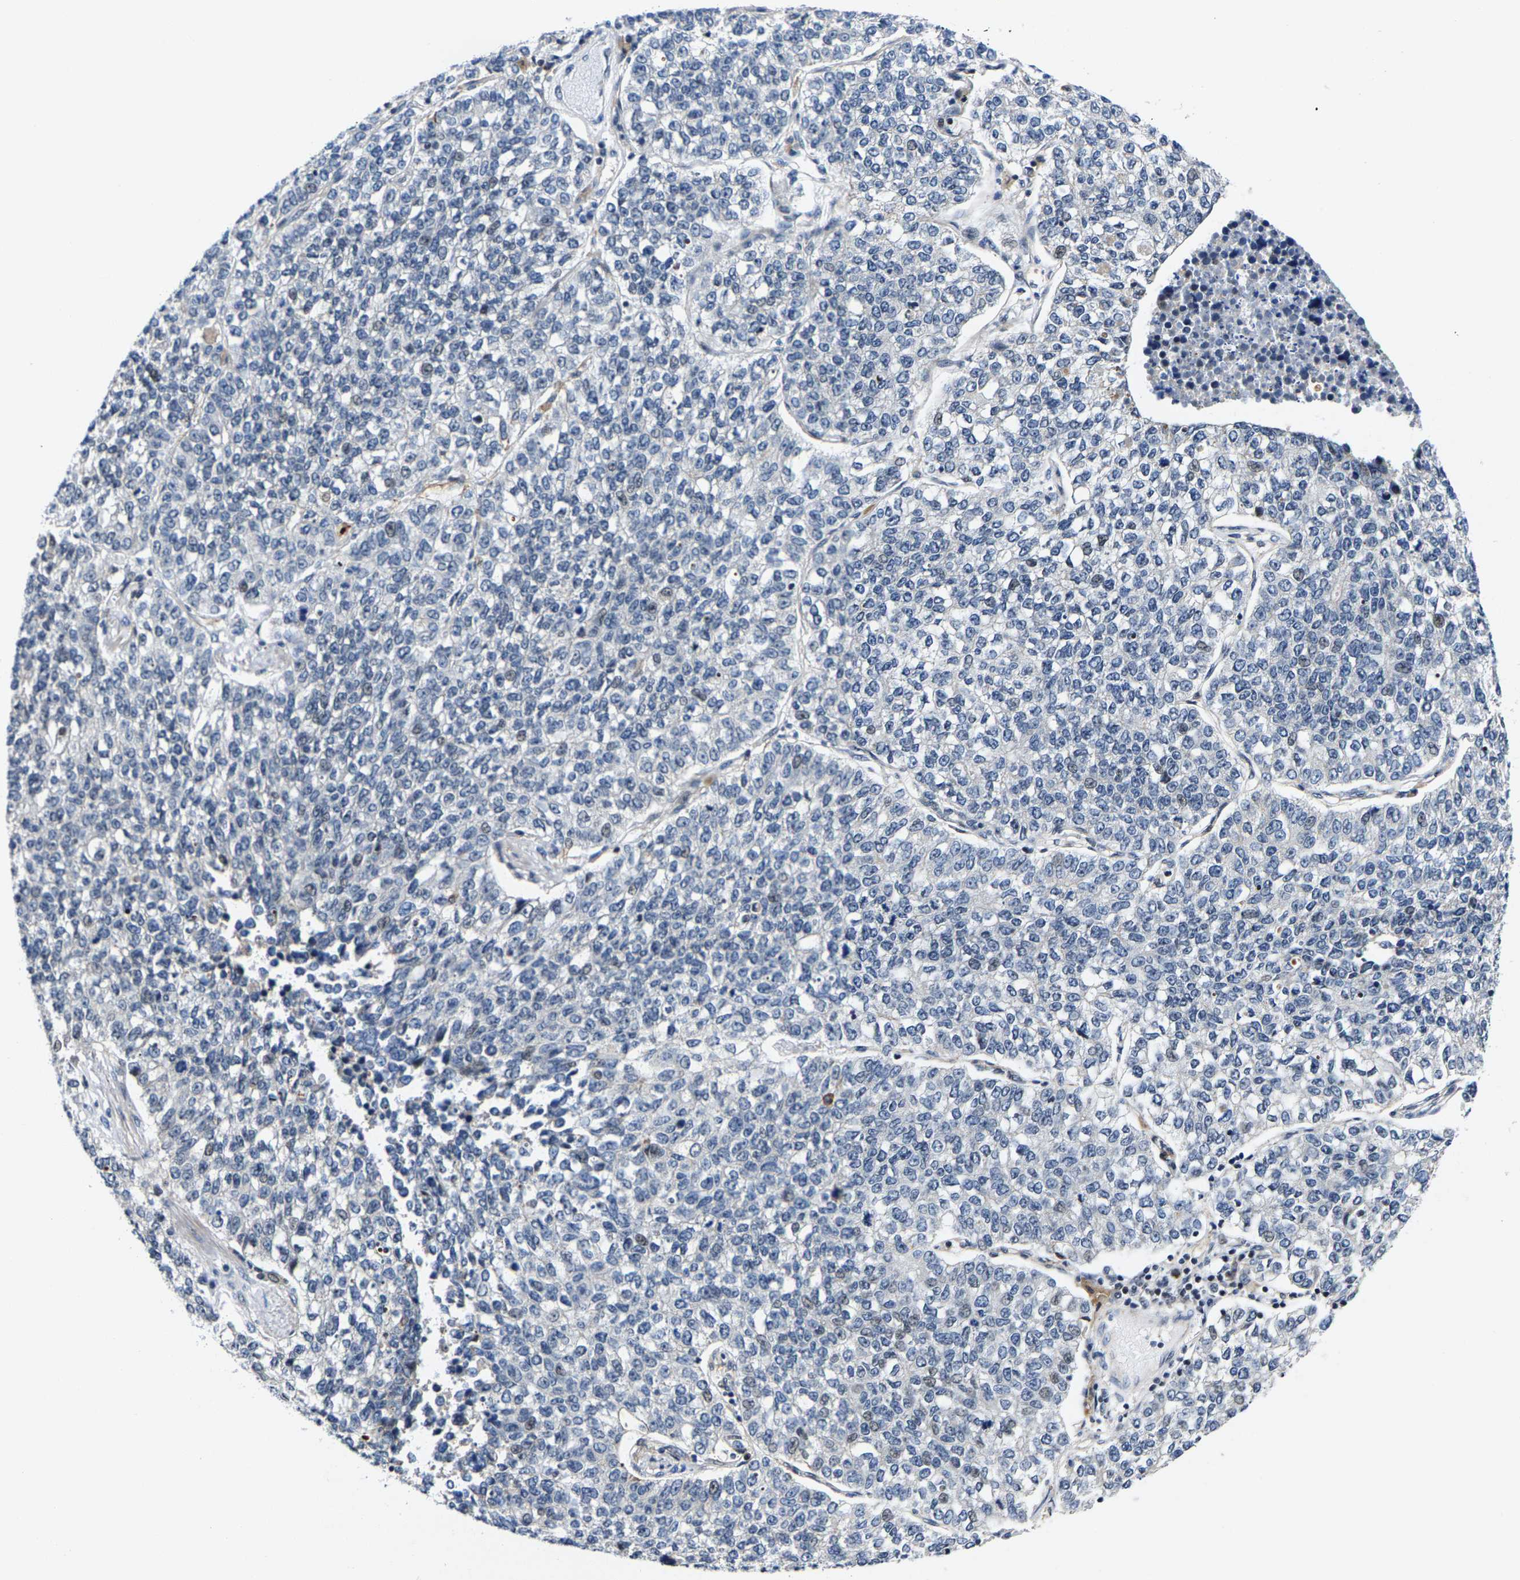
{"staining": {"intensity": "negative", "quantity": "none", "location": "none"}, "tissue": "lung cancer", "cell_type": "Tumor cells", "image_type": "cancer", "snomed": [{"axis": "morphology", "description": "Adenocarcinoma, NOS"}, {"axis": "topography", "description": "Lung"}], "caption": "An immunohistochemistry photomicrograph of lung cancer (adenocarcinoma) is shown. There is no staining in tumor cells of lung cancer (adenocarcinoma). (DAB immunohistochemistry (IHC) visualized using brightfield microscopy, high magnification).", "gene": "GTPBP10", "patient": {"sex": "male", "age": 49}}